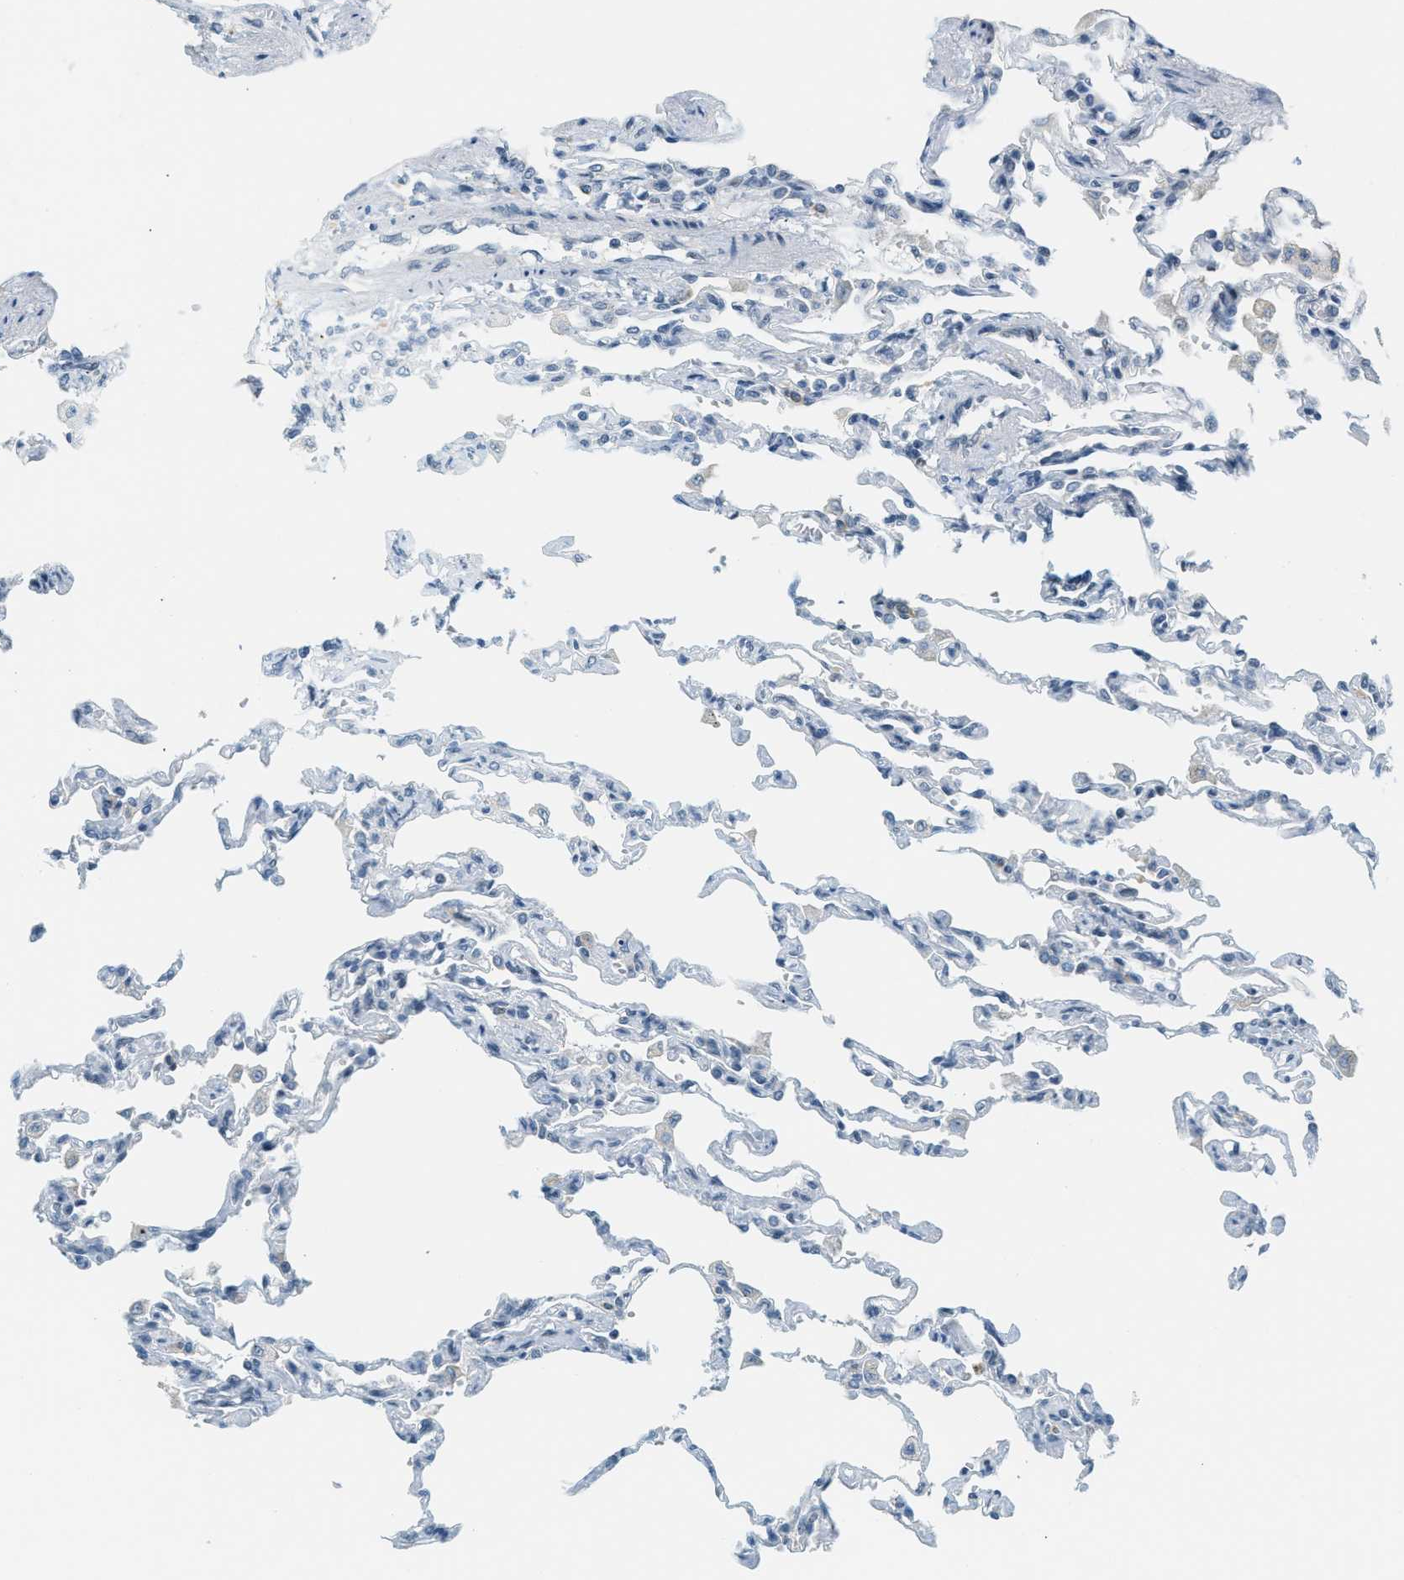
{"staining": {"intensity": "negative", "quantity": "none", "location": "none"}, "tissue": "lung", "cell_type": "Alveolar cells", "image_type": "normal", "snomed": [{"axis": "morphology", "description": "Normal tissue, NOS"}, {"axis": "topography", "description": "Lung"}], "caption": "DAB (3,3'-diaminobenzidine) immunohistochemical staining of unremarkable lung demonstrates no significant expression in alveolar cells. (DAB (3,3'-diaminobenzidine) IHC visualized using brightfield microscopy, high magnification).", "gene": "TCF3", "patient": {"sex": "male", "age": 21}}